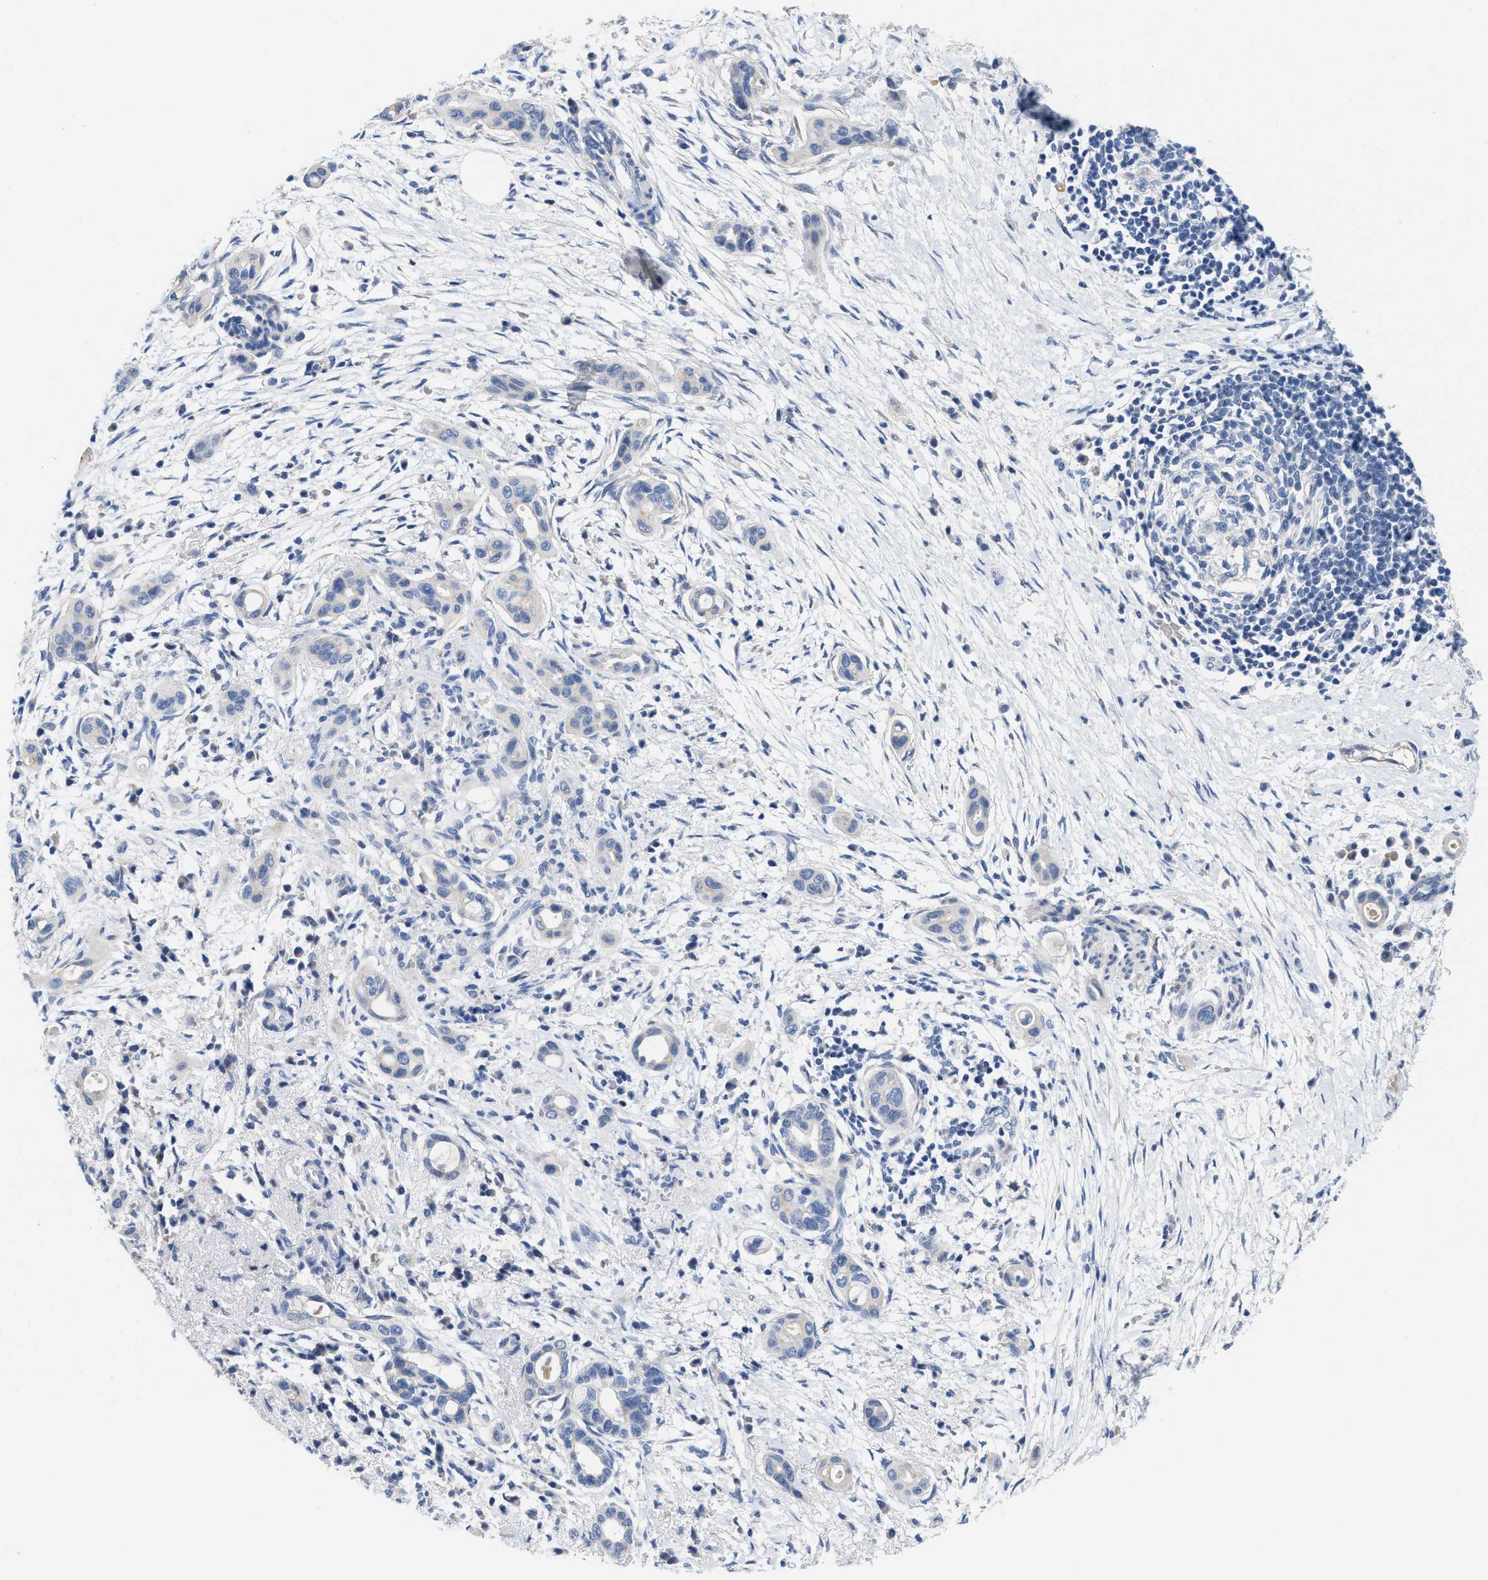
{"staining": {"intensity": "negative", "quantity": "none", "location": "none"}, "tissue": "pancreatic cancer", "cell_type": "Tumor cells", "image_type": "cancer", "snomed": [{"axis": "morphology", "description": "Adenocarcinoma, NOS"}, {"axis": "topography", "description": "Pancreas"}], "caption": "Adenocarcinoma (pancreatic) was stained to show a protein in brown. There is no significant expression in tumor cells.", "gene": "CPA2", "patient": {"sex": "male", "age": 59}}